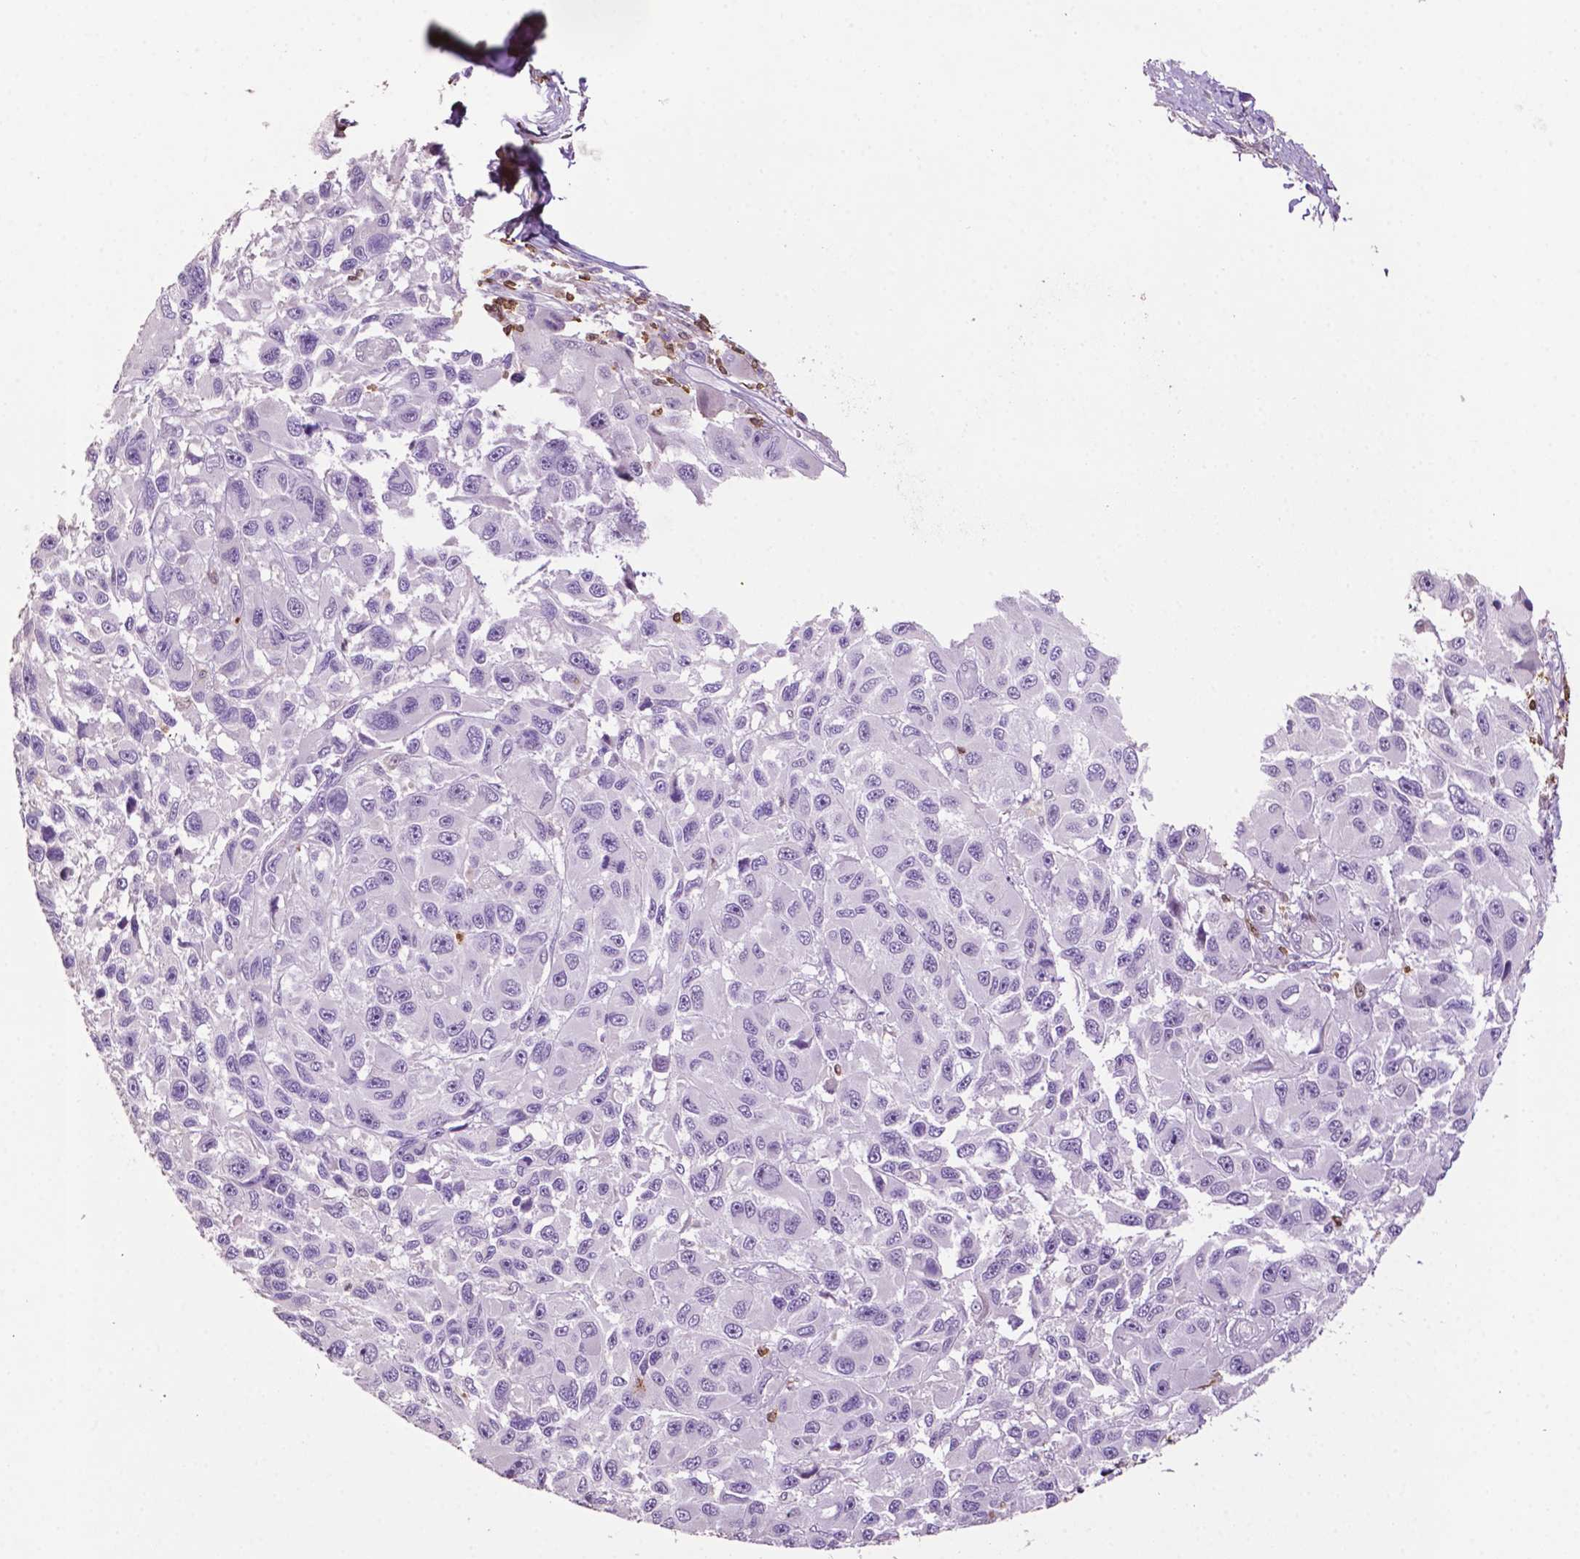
{"staining": {"intensity": "negative", "quantity": "none", "location": "none"}, "tissue": "melanoma", "cell_type": "Tumor cells", "image_type": "cancer", "snomed": [{"axis": "morphology", "description": "Malignant melanoma, NOS"}, {"axis": "topography", "description": "Skin"}], "caption": "Immunohistochemistry (IHC) of human melanoma reveals no expression in tumor cells. (Brightfield microscopy of DAB (3,3'-diaminobenzidine) IHC at high magnification).", "gene": "TBC1D10C", "patient": {"sex": "male", "age": 53}}